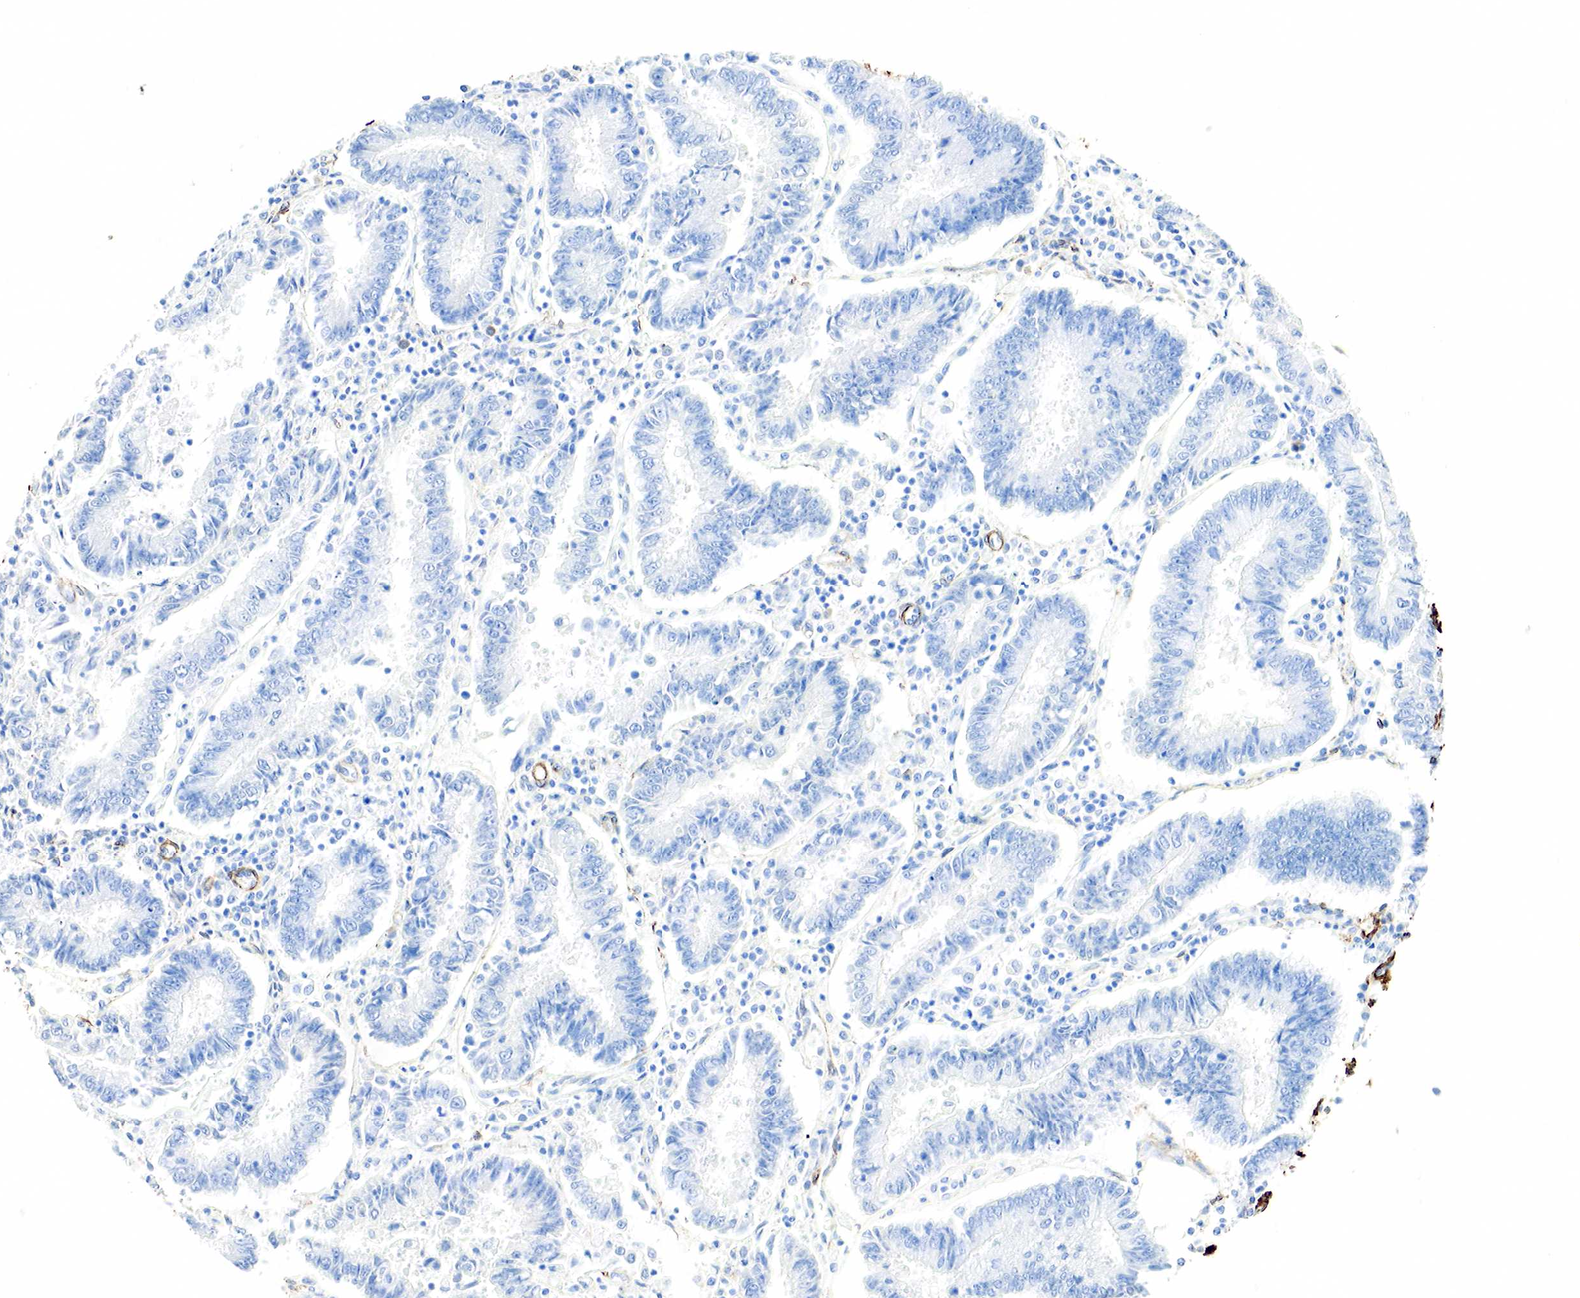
{"staining": {"intensity": "negative", "quantity": "none", "location": "none"}, "tissue": "endometrial cancer", "cell_type": "Tumor cells", "image_type": "cancer", "snomed": [{"axis": "morphology", "description": "Adenocarcinoma, NOS"}, {"axis": "topography", "description": "Endometrium"}], "caption": "The immunohistochemistry (IHC) histopathology image has no significant staining in tumor cells of endometrial cancer (adenocarcinoma) tissue.", "gene": "ACTA1", "patient": {"sex": "female", "age": 75}}